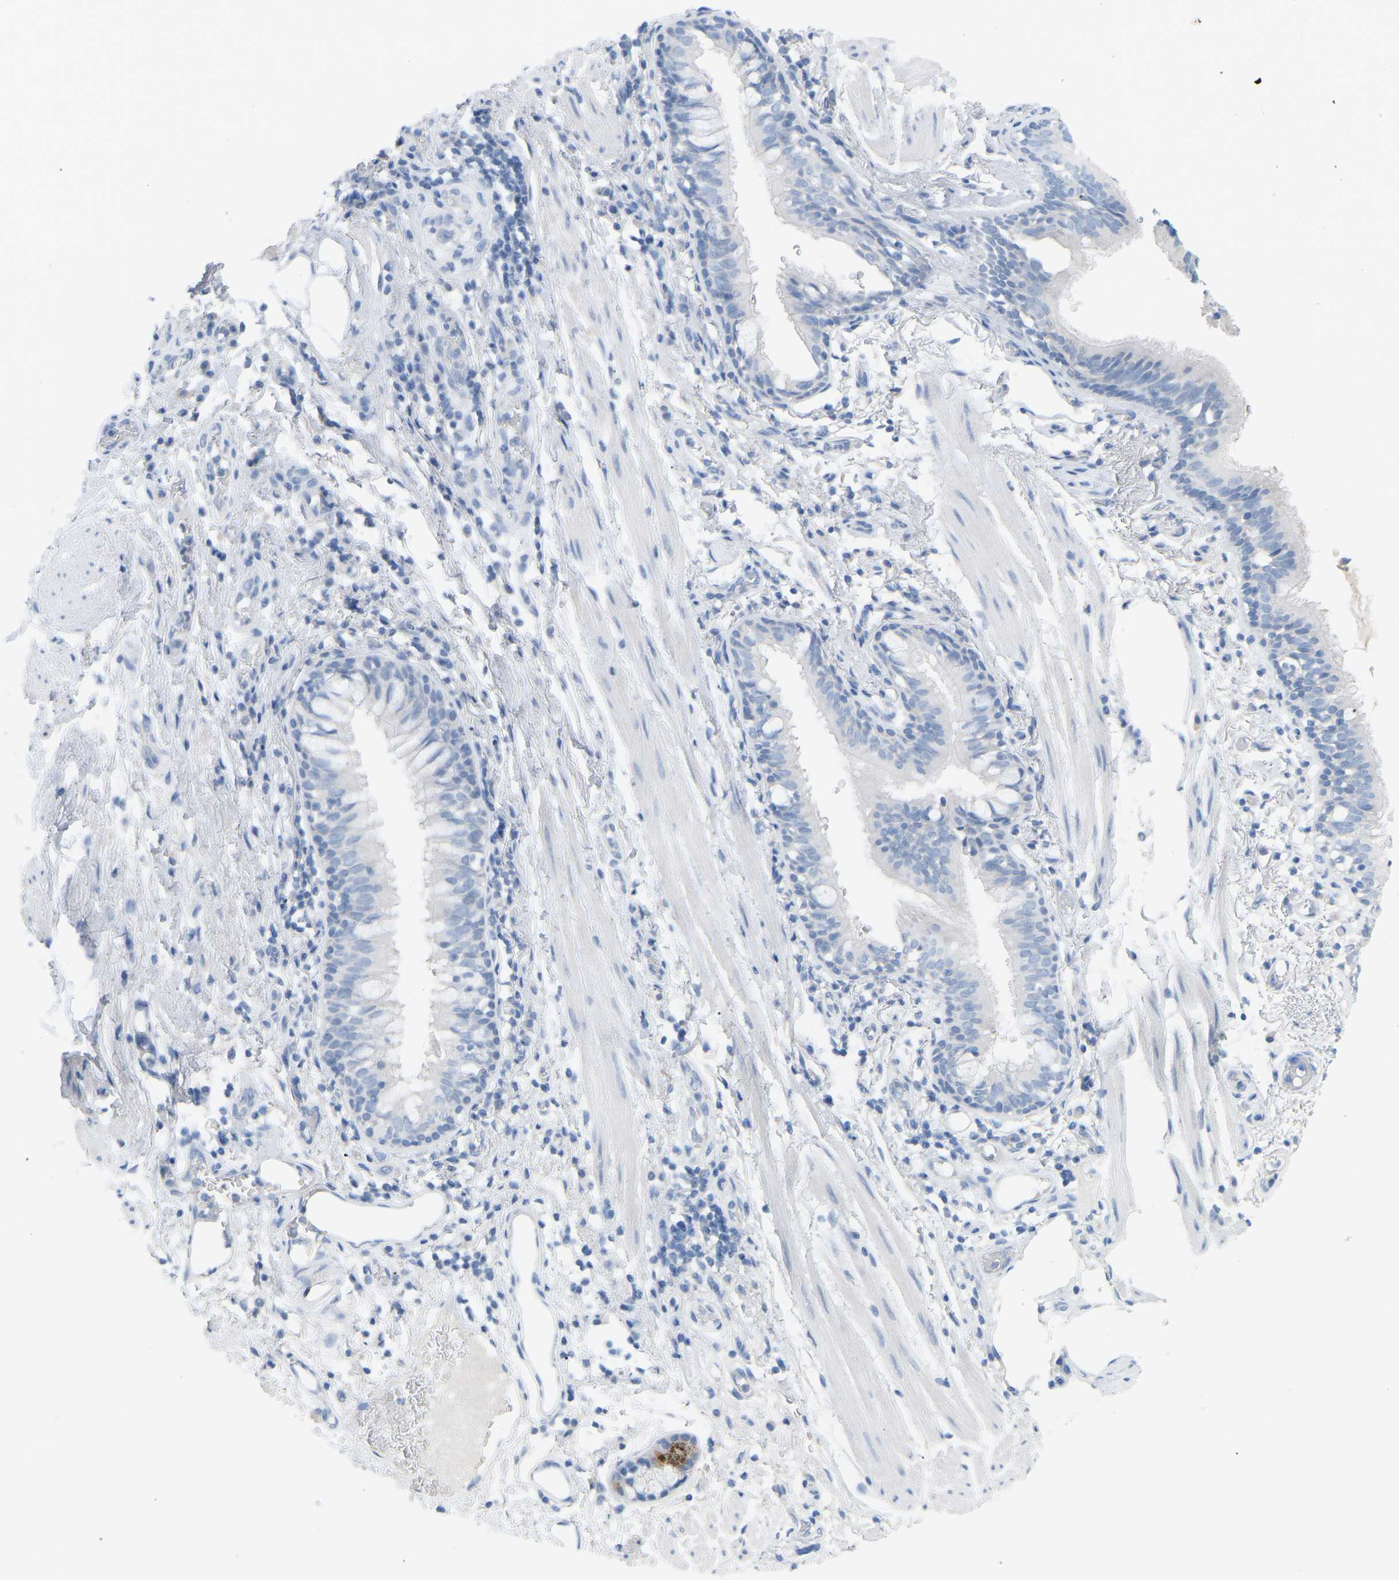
{"staining": {"intensity": "negative", "quantity": "none", "location": "none"}, "tissue": "bronchus", "cell_type": "Respiratory epithelial cells", "image_type": "normal", "snomed": [{"axis": "morphology", "description": "Normal tissue, NOS"}, {"axis": "morphology", "description": "Inflammation, NOS"}, {"axis": "topography", "description": "Cartilage tissue"}, {"axis": "topography", "description": "Bronchus"}], "caption": "Immunohistochemical staining of unremarkable bronchus demonstrates no significant expression in respiratory epithelial cells.", "gene": "HBG2", "patient": {"sex": "male", "age": 77}}